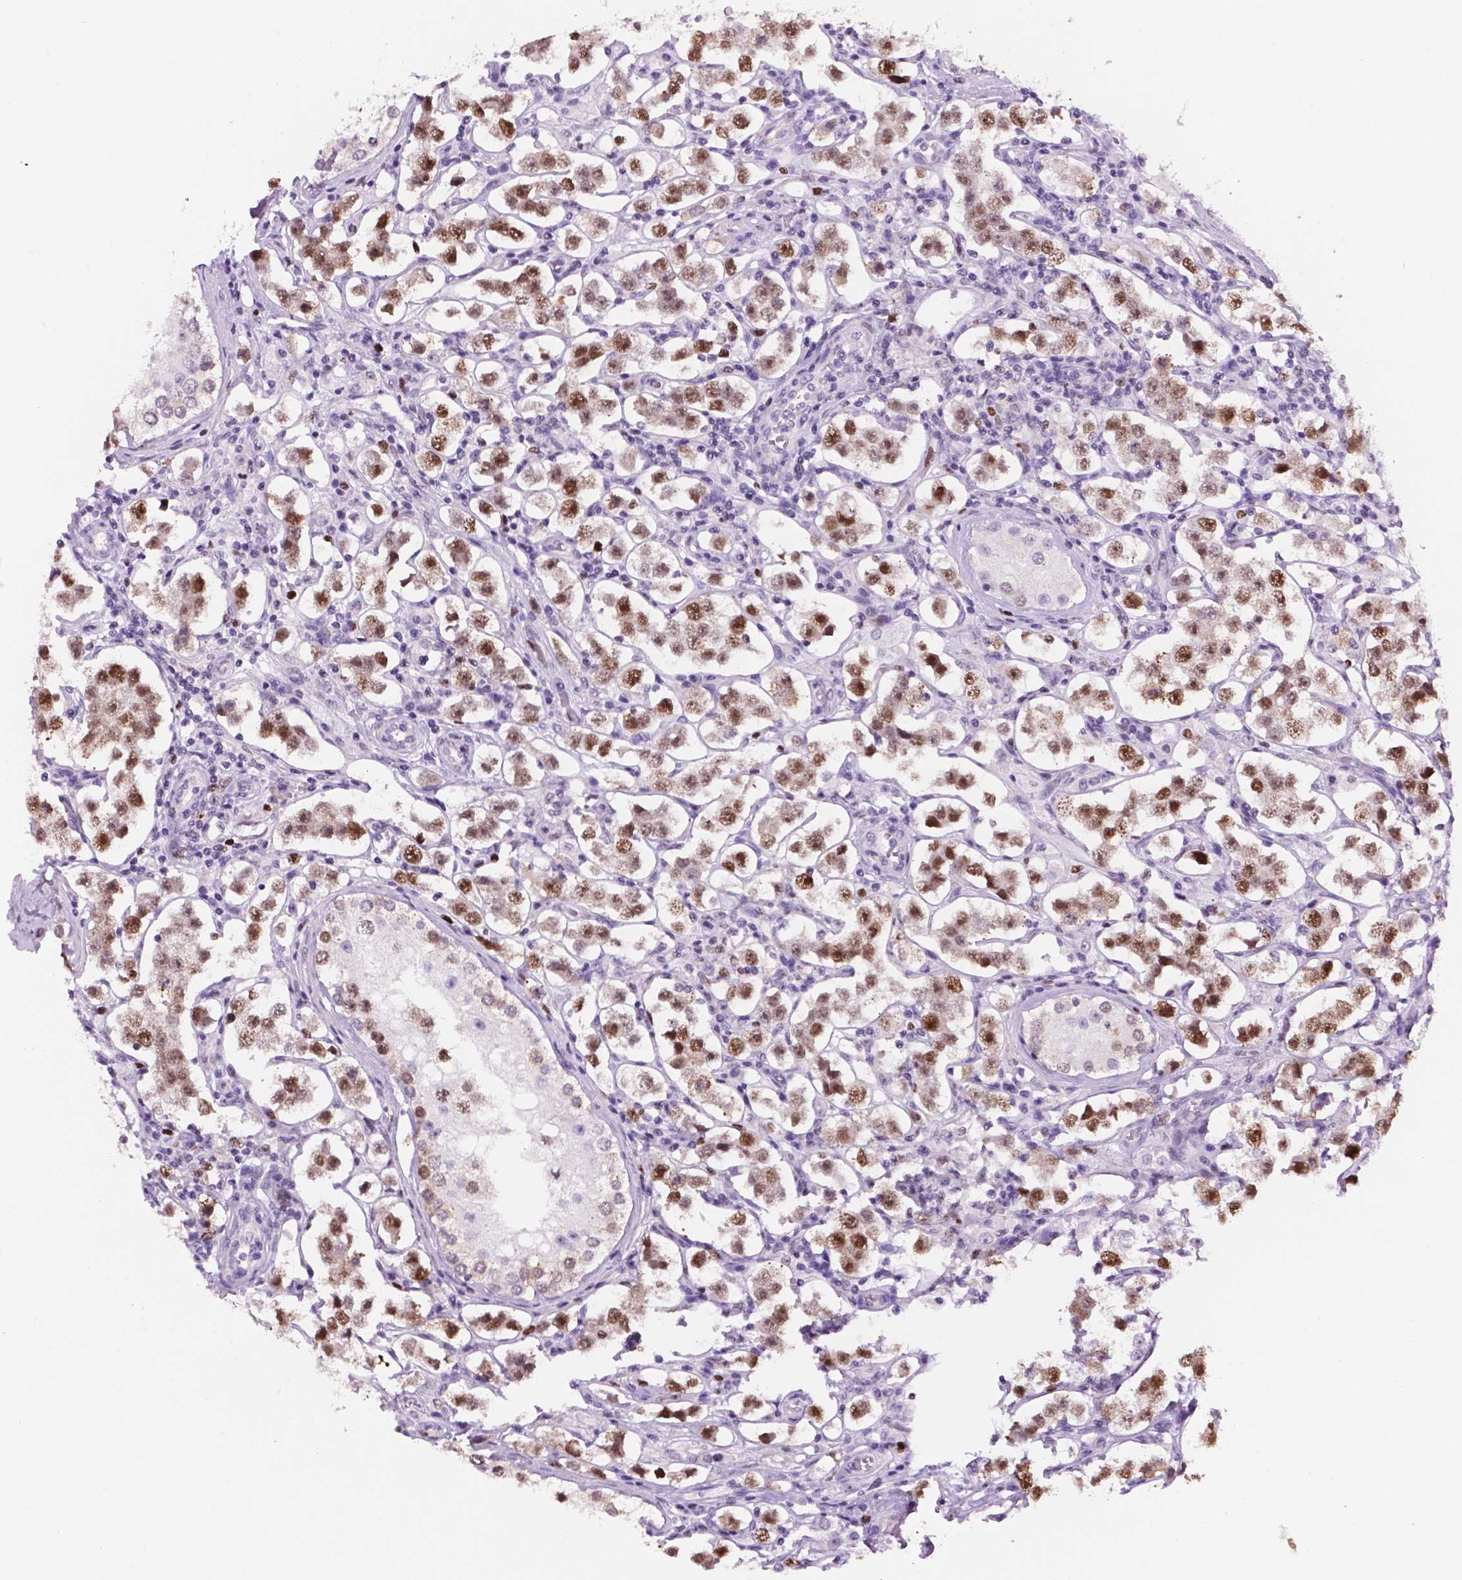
{"staining": {"intensity": "moderate", "quantity": ">75%", "location": "cytoplasmic/membranous,nuclear"}, "tissue": "testis cancer", "cell_type": "Tumor cells", "image_type": "cancer", "snomed": [{"axis": "morphology", "description": "Seminoma, NOS"}, {"axis": "topography", "description": "Testis"}], "caption": "Protein staining reveals moderate cytoplasmic/membranous and nuclear positivity in approximately >75% of tumor cells in testis seminoma. The staining was performed using DAB, with brown indicating positive protein expression. Nuclei are stained blue with hematoxylin.", "gene": "NCAPH2", "patient": {"sex": "male", "age": 37}}